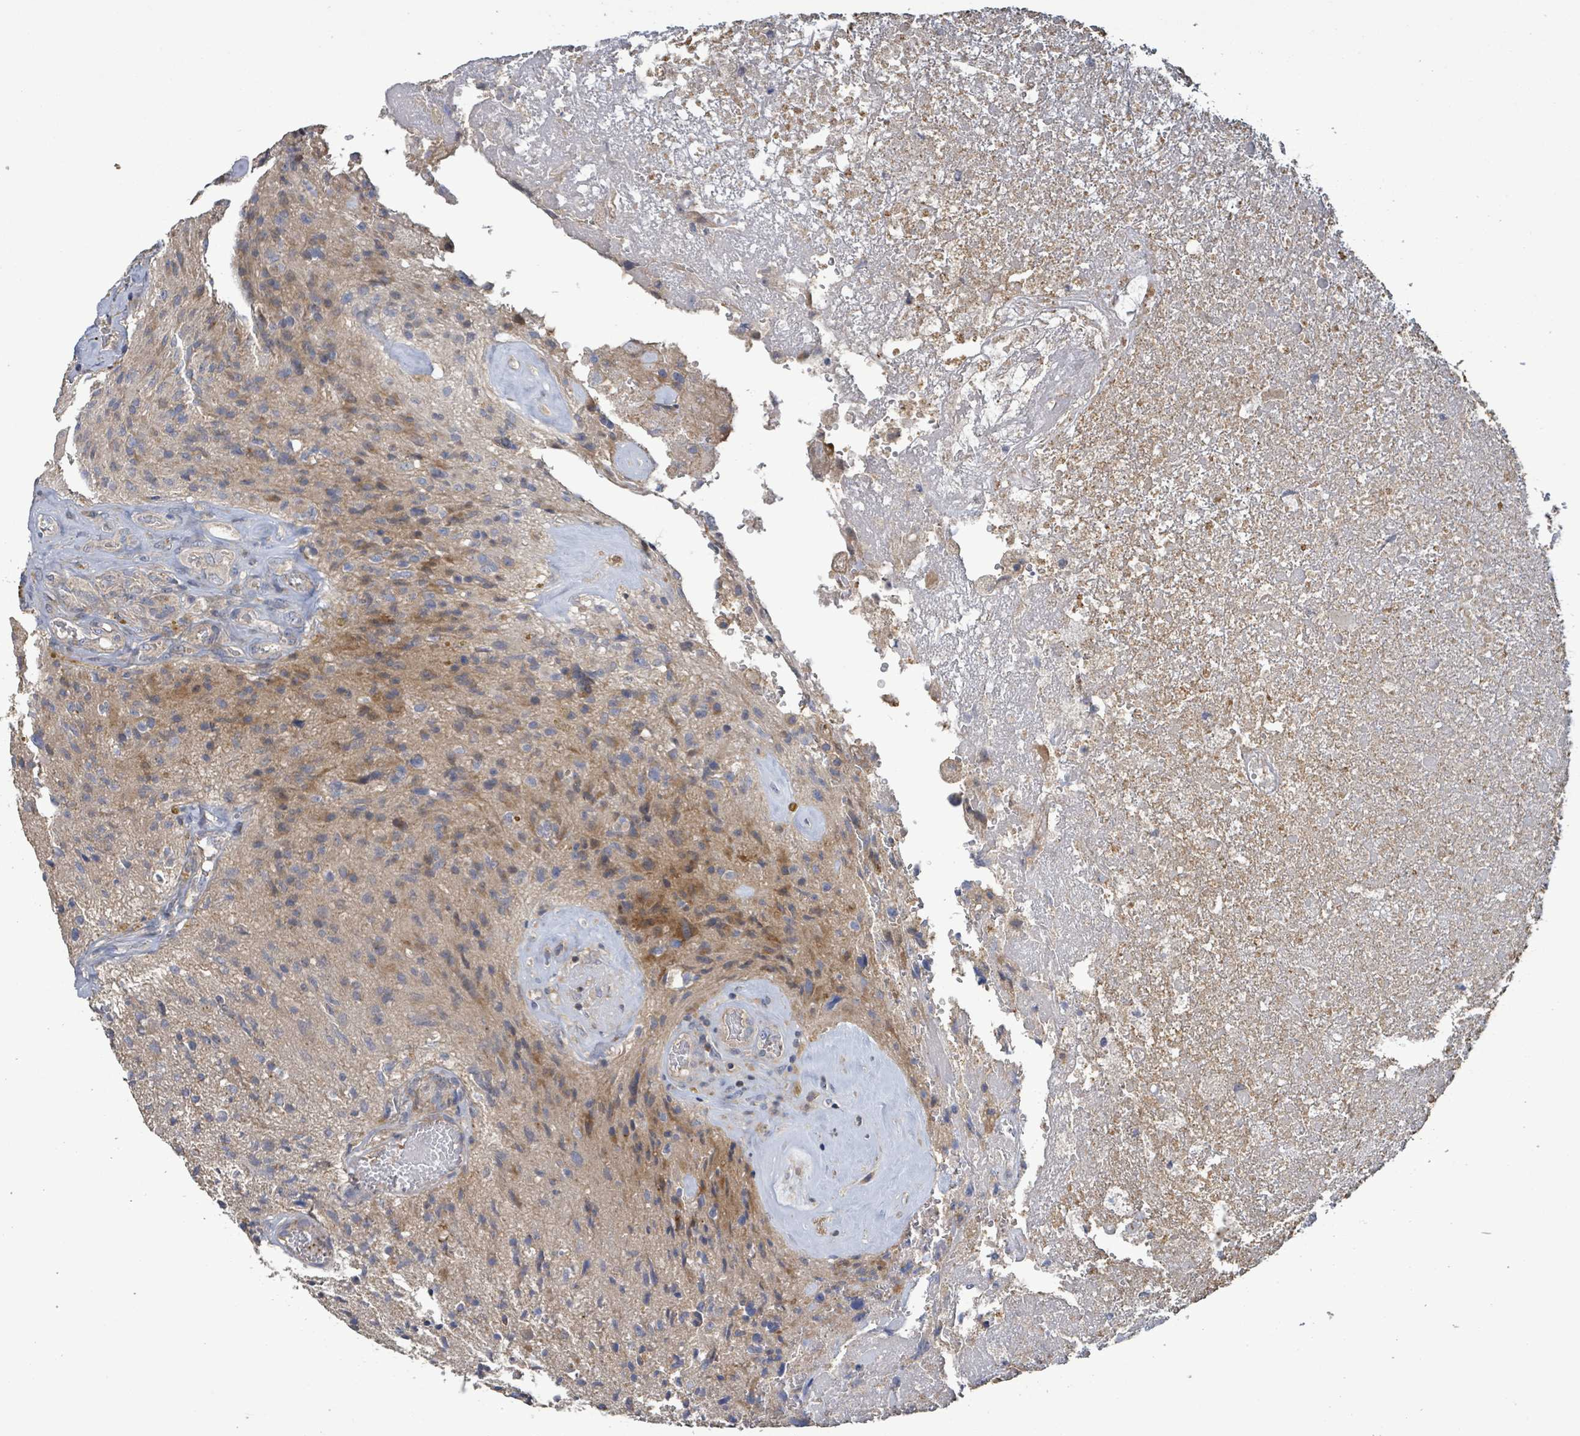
{"staining": {"intensity": "moderate", "quantity": "<25%", "location": "cytoplasmic/membranous"}, "tissue": "glioma", "cell_type": "Tumor cells", "image_type": "cancer", "snomed": [{"axis": "morphology", "description": "Glioma, malignant, High grade"}, {"axis": "topography", "description": "Brain"}], "caption": "IHC (DAB (3,3'-diaminobenzidine)) staining of glioma shows moderate cytoplasmic/membranous protein expression in about <25% of tumor cells. The protein is shown in brown color, while the nuclei are stained blue.", "gene": "PLAAT1", "patient": {"sex": "male", "age": 69}}